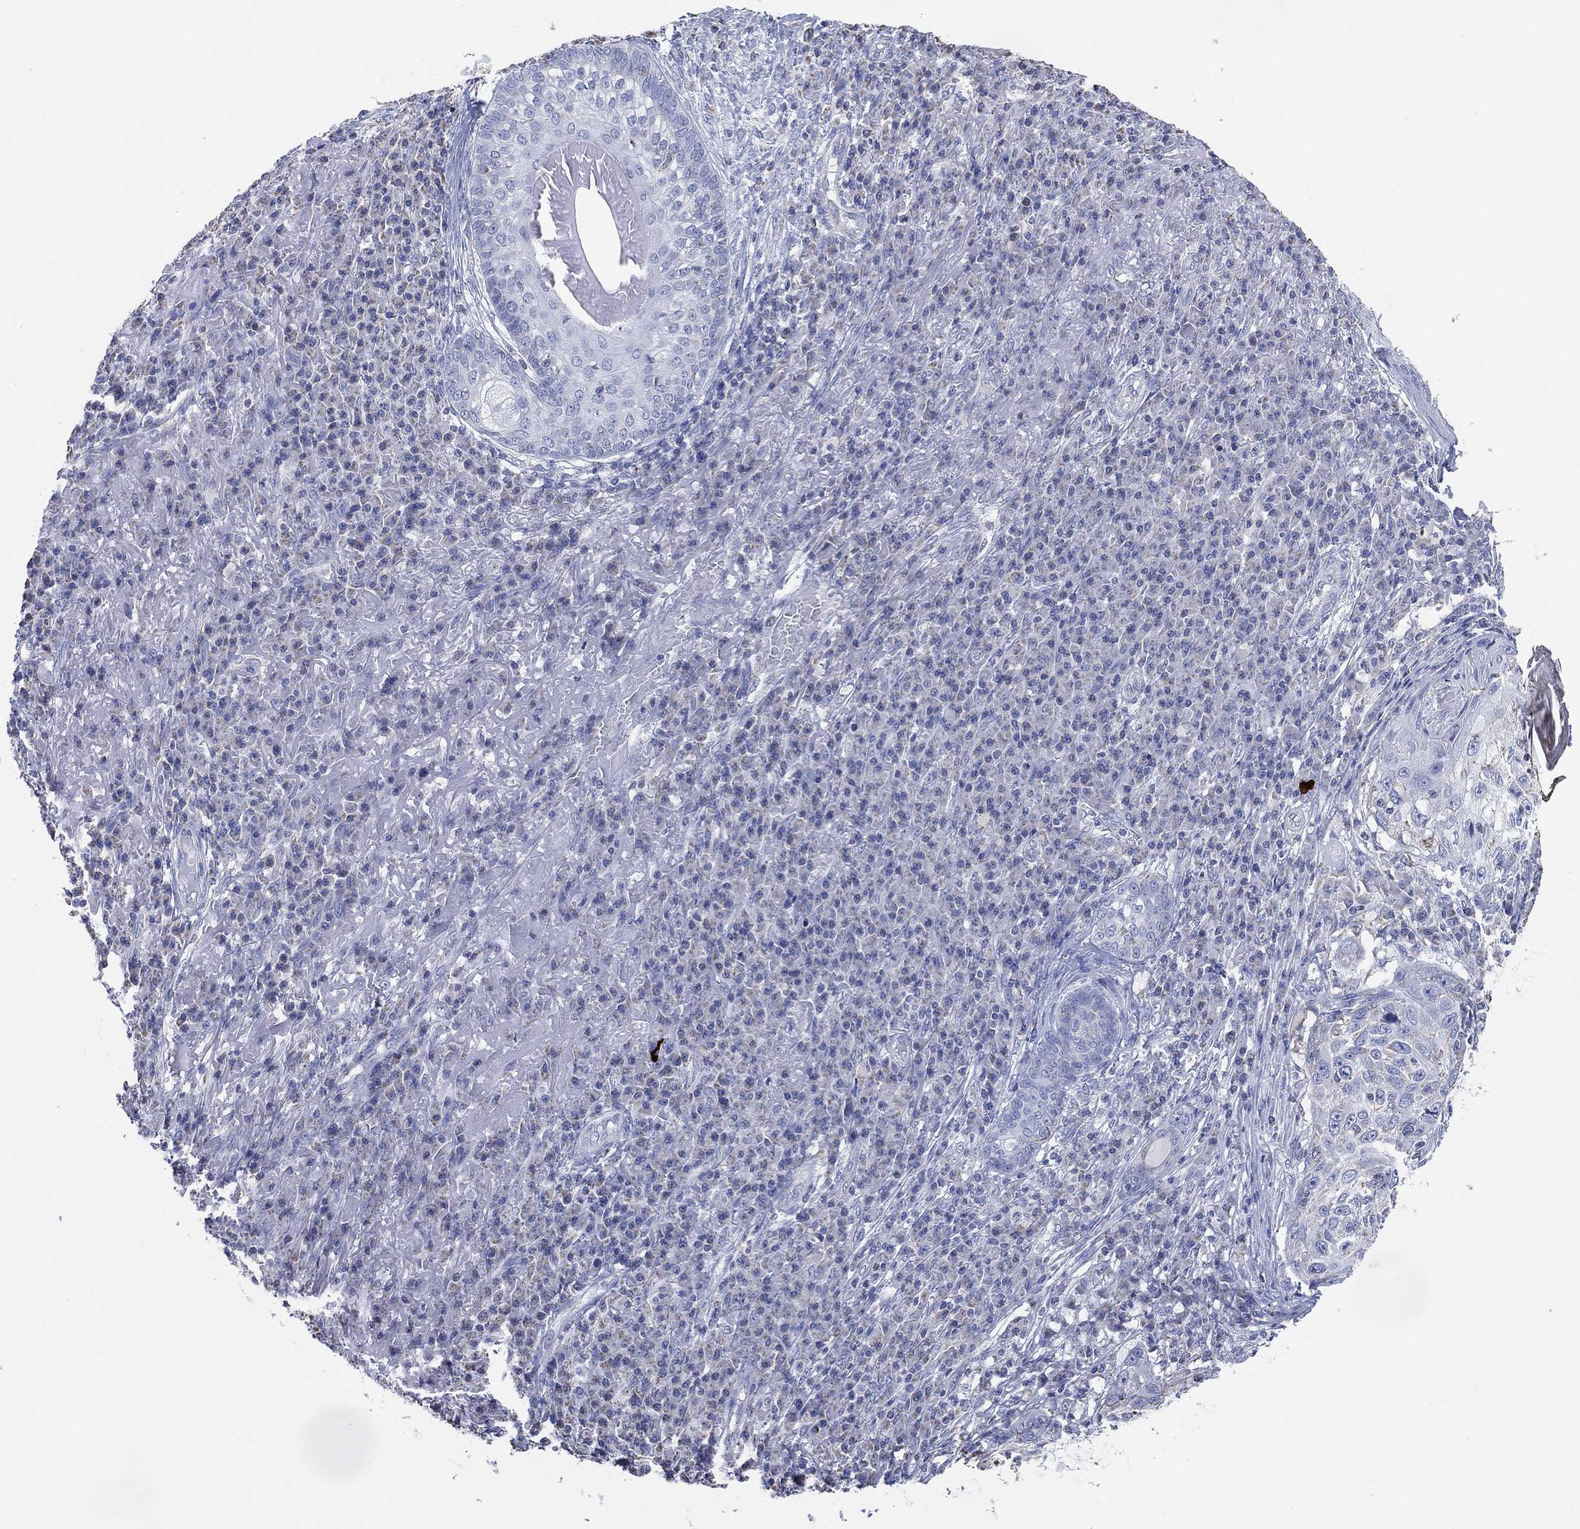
{"staining": {"intensity": "negative", "quantity": "none", "location": "none"}, "tissue": "skin cancer", "cell_type": "Tumor cells", "image_type": "cancer", "snomed": [{"axis": "morphology", "description": "Squamous cell carcinoma, NOS"}, {"axis": "topography", "description": "Skin"}], "caption": "Tumor cells show no significant protein staining in skin cancer.", "gene": "CFTR", "patient": {"sex": "male", "age": 92}}